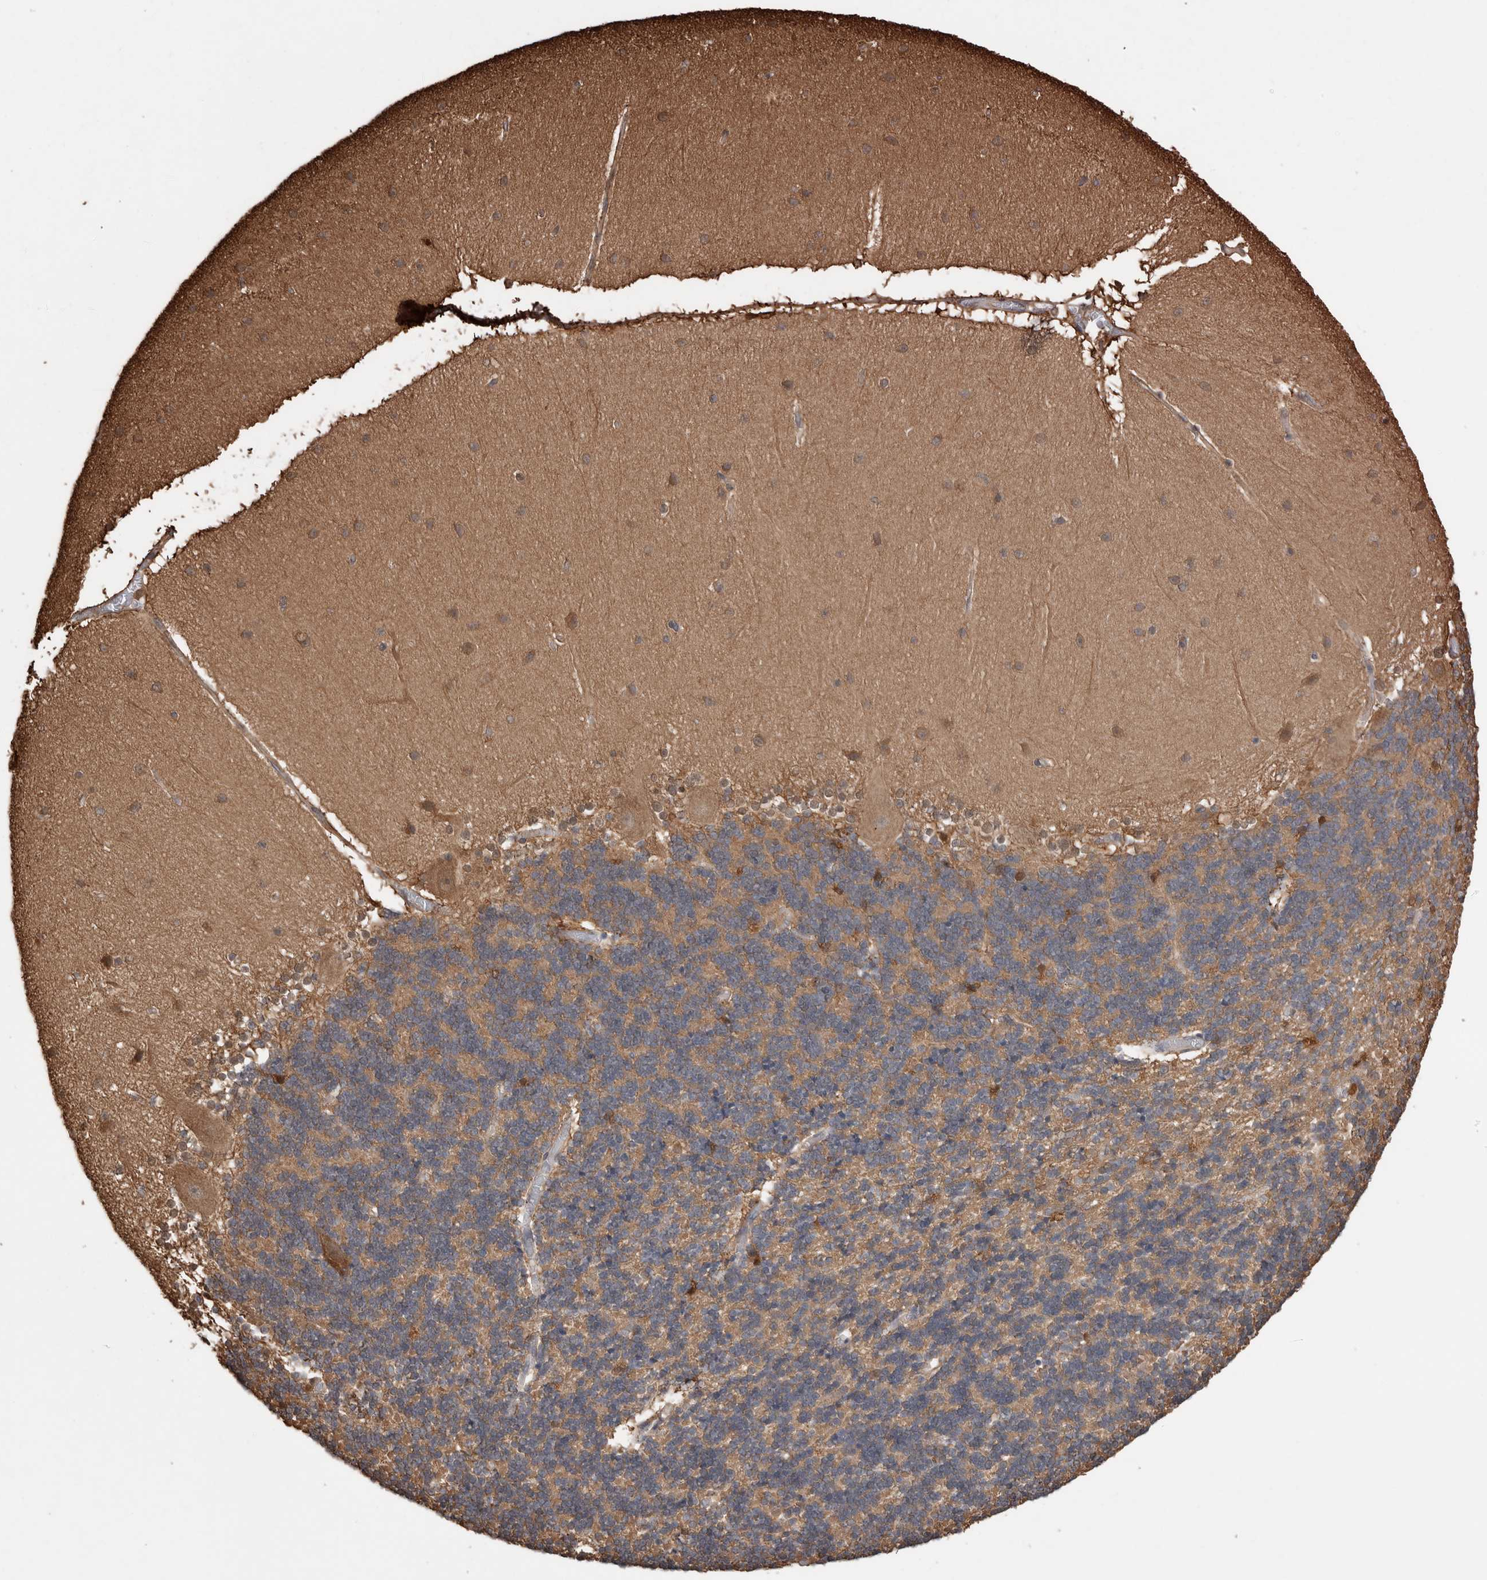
{"staining": {"intensity": "moderate", "quantity": "25%-75%", "location": "cytoplasmic/membranous"}, "tissue": "cerebellum", "cell_type": "Cells in granular layer", "image_type": "normal", "snomed": [{"axis": "morphology", "description": "Normal tissue, NOS"}, {"axis": "topography", "description": "Cerebellum"}], "caption": "A medium amount of moderate cytoplasmic/membranous expression is present in approximately 25%-75% of cells in granular layer in normal cerebellum. The protein is stained brown, and the nuclei are stained in blue (DAB (3,3'-diaminobenzidine) IHC with brightfield microscopy, high magnification).", "gene": "TRIM5", "patient": {"sex": "female", "age": 54}}